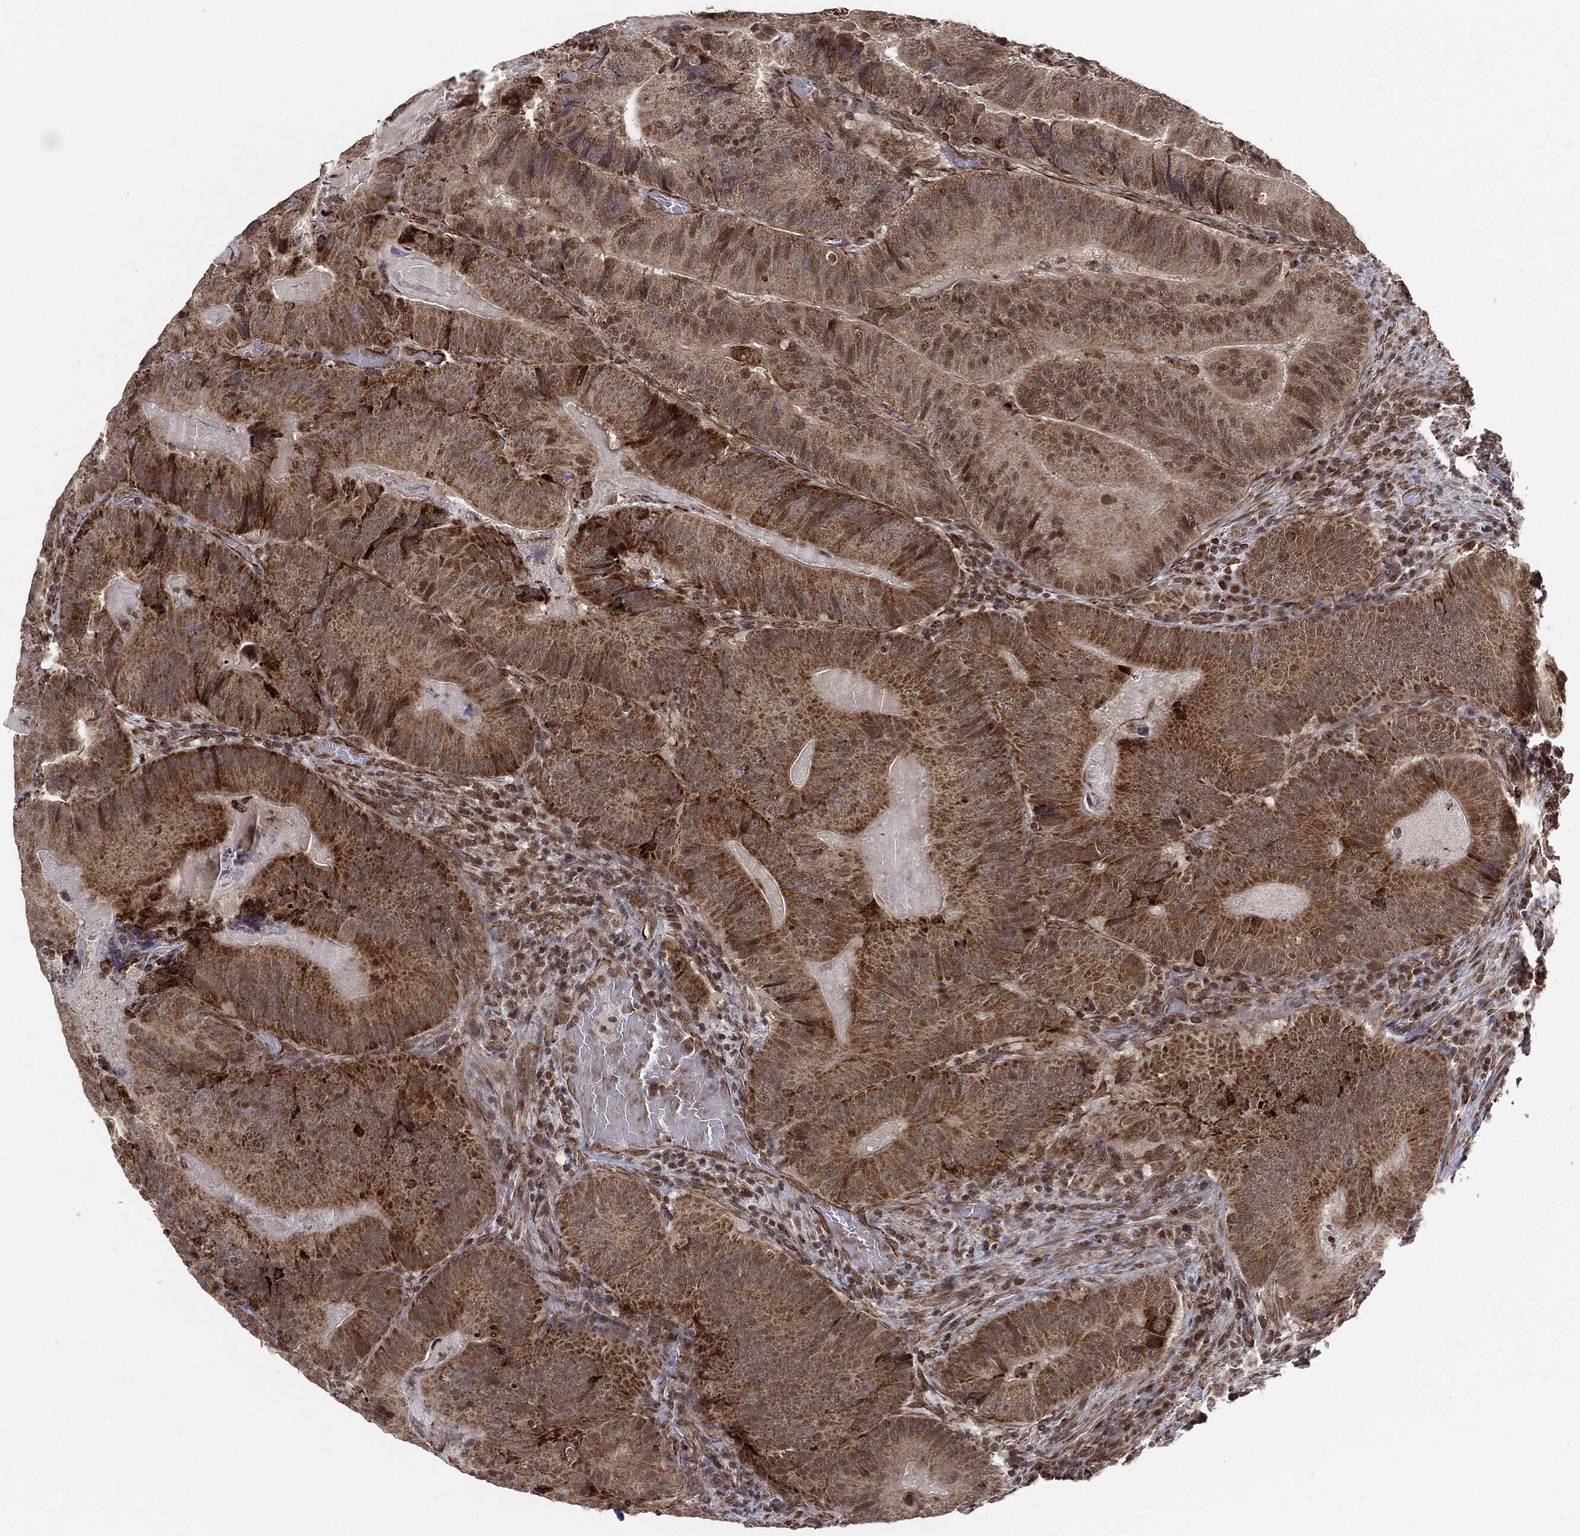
{"staining": {"intensity": "strong", "quantity": "25%-75%", "location": "cytoplasmic/membranous"}, "tissue": "colorectal cancer", "cell_type": "Tumor cells", "image_type": "cancer", "snomed": [{"axis": "morphology", "description": "Adenocarcinoma, NOS"}, {"axis": "topography", "description": "Colon"}], "caption": "Human colorectal cancer stained with a brown dye reveals strong cytoplasmic/membranous positive positivity in about 25%-75% of tumor cells.", "gene": "TP53RK", "patient": {"sex": "female", "age": 86}}